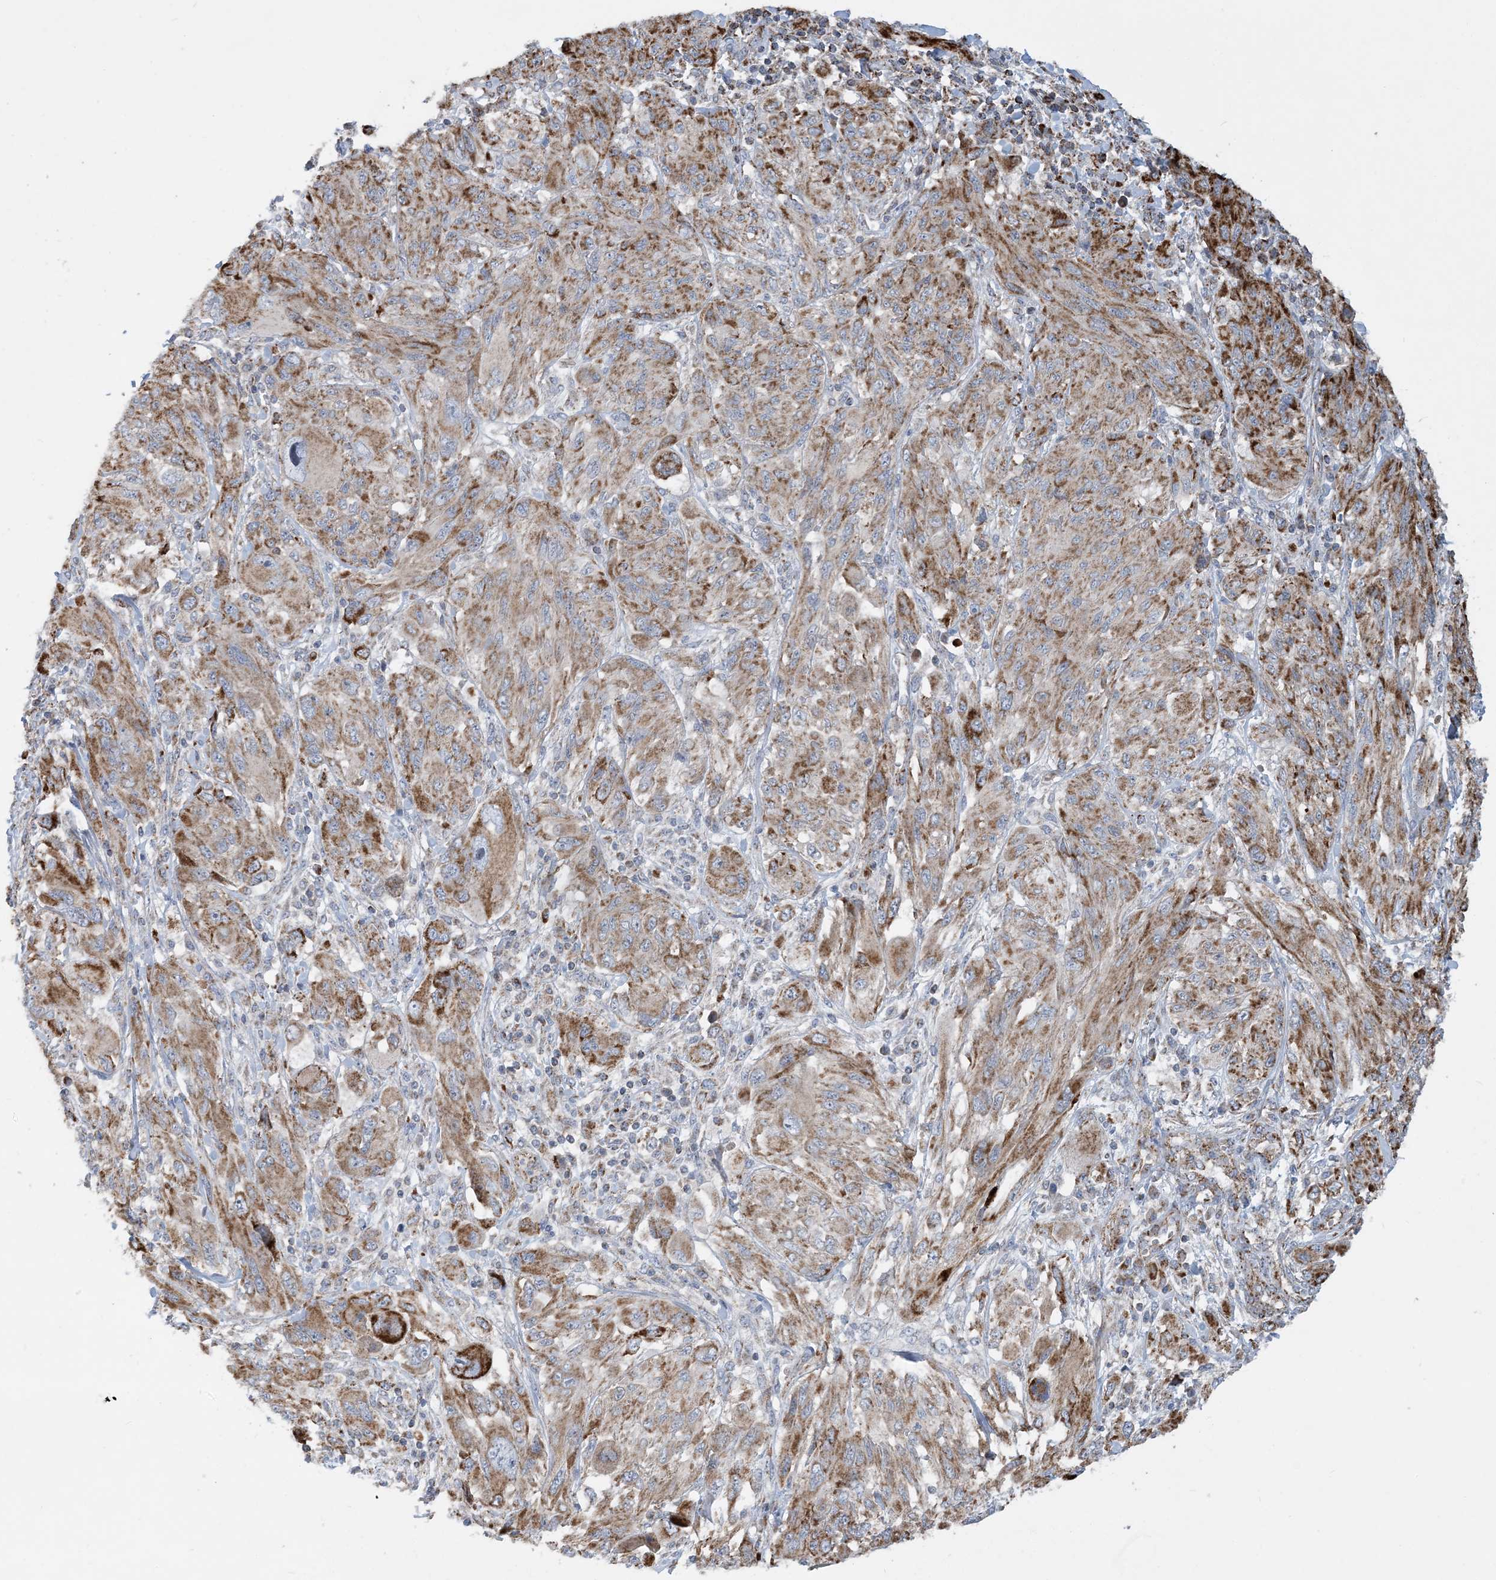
{"staining": {"intensity": "moderate", "quantity": ">75%", "location": "cytoplasmic/membranous"}, "tissue": "melanoma", "cell_type": "Tumor cells", "image_type": "cancer", "snomed": [{"axis": "morphology", "description": "Malignant melanoma, NOS"}, {"axis": "topography", "description": "Skin"}], "caption": "A histopathology image showing moderate cytoplasmic/membranous expression in about >75% of tumor cells in melanoma, as visualized by brown immunohistochemical staining.", "gene": "PCDHGA1", "patient": {"sex": "female", "age": 91}}